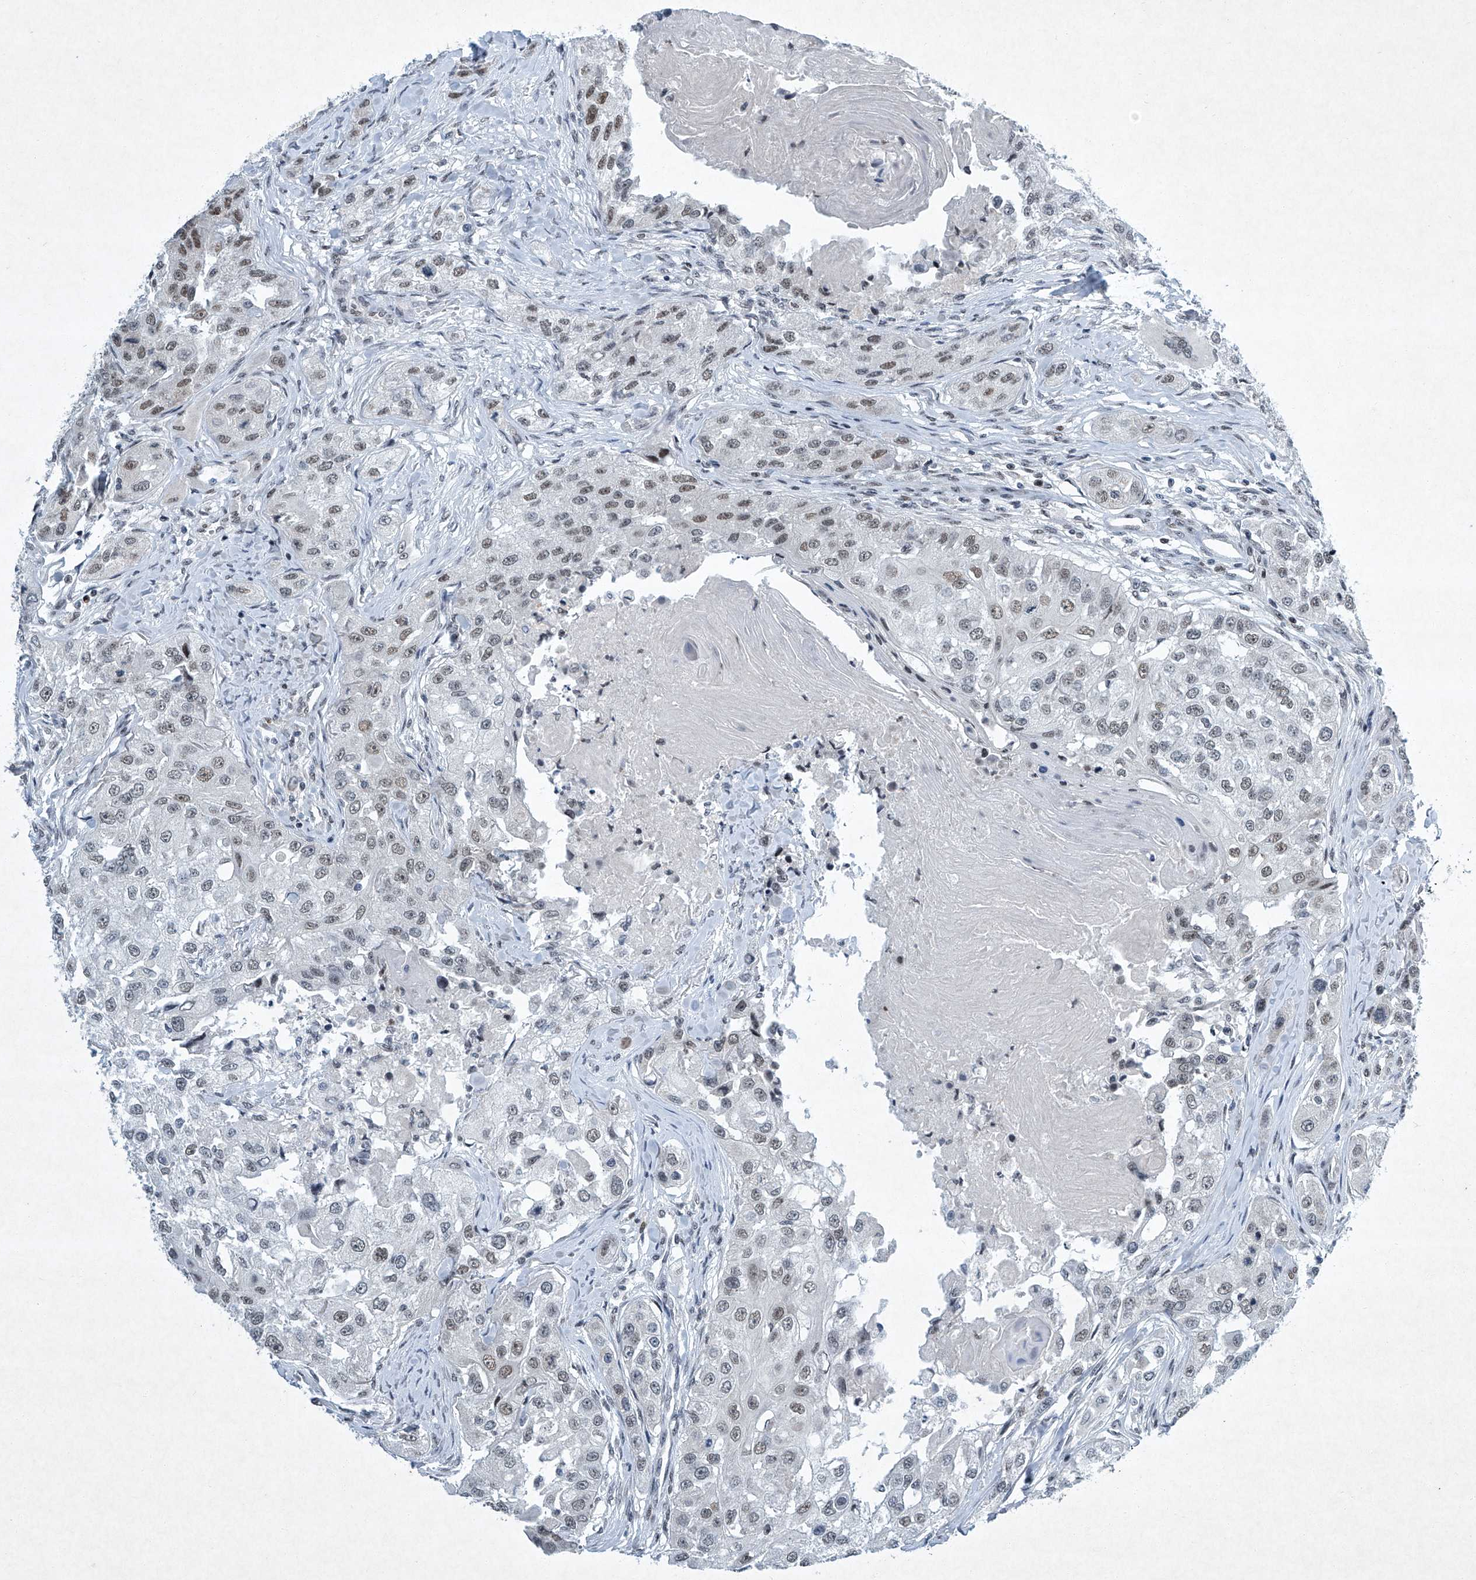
{"staining": {"intensity": "weak", "quantity": "25%-75%", "location": "nuclear"}, "tissue": "head and neck cancer", "cell_type": "Tumor cells", "image_type": "cancer", "snomed": [{"axis": "morphology", "description": "Normal tissue, NOS"}, {"axis": "morphology", "description": "Squamous cell carcinoma, NOS"}, {"axis": "topography", "description": "Skeletal muscle"}, {"axis": "topography", "description": "Head-Neck"}], "caption": "Immunohistochemistry (IHC) of human head and neck cancer (squamous cell carcinoma) reveals low levels of weak nuclear staining in about 25%-75% of tumor cells.", "gene": "TFDP1", "patient": {"sex": "male", "age": 51}}